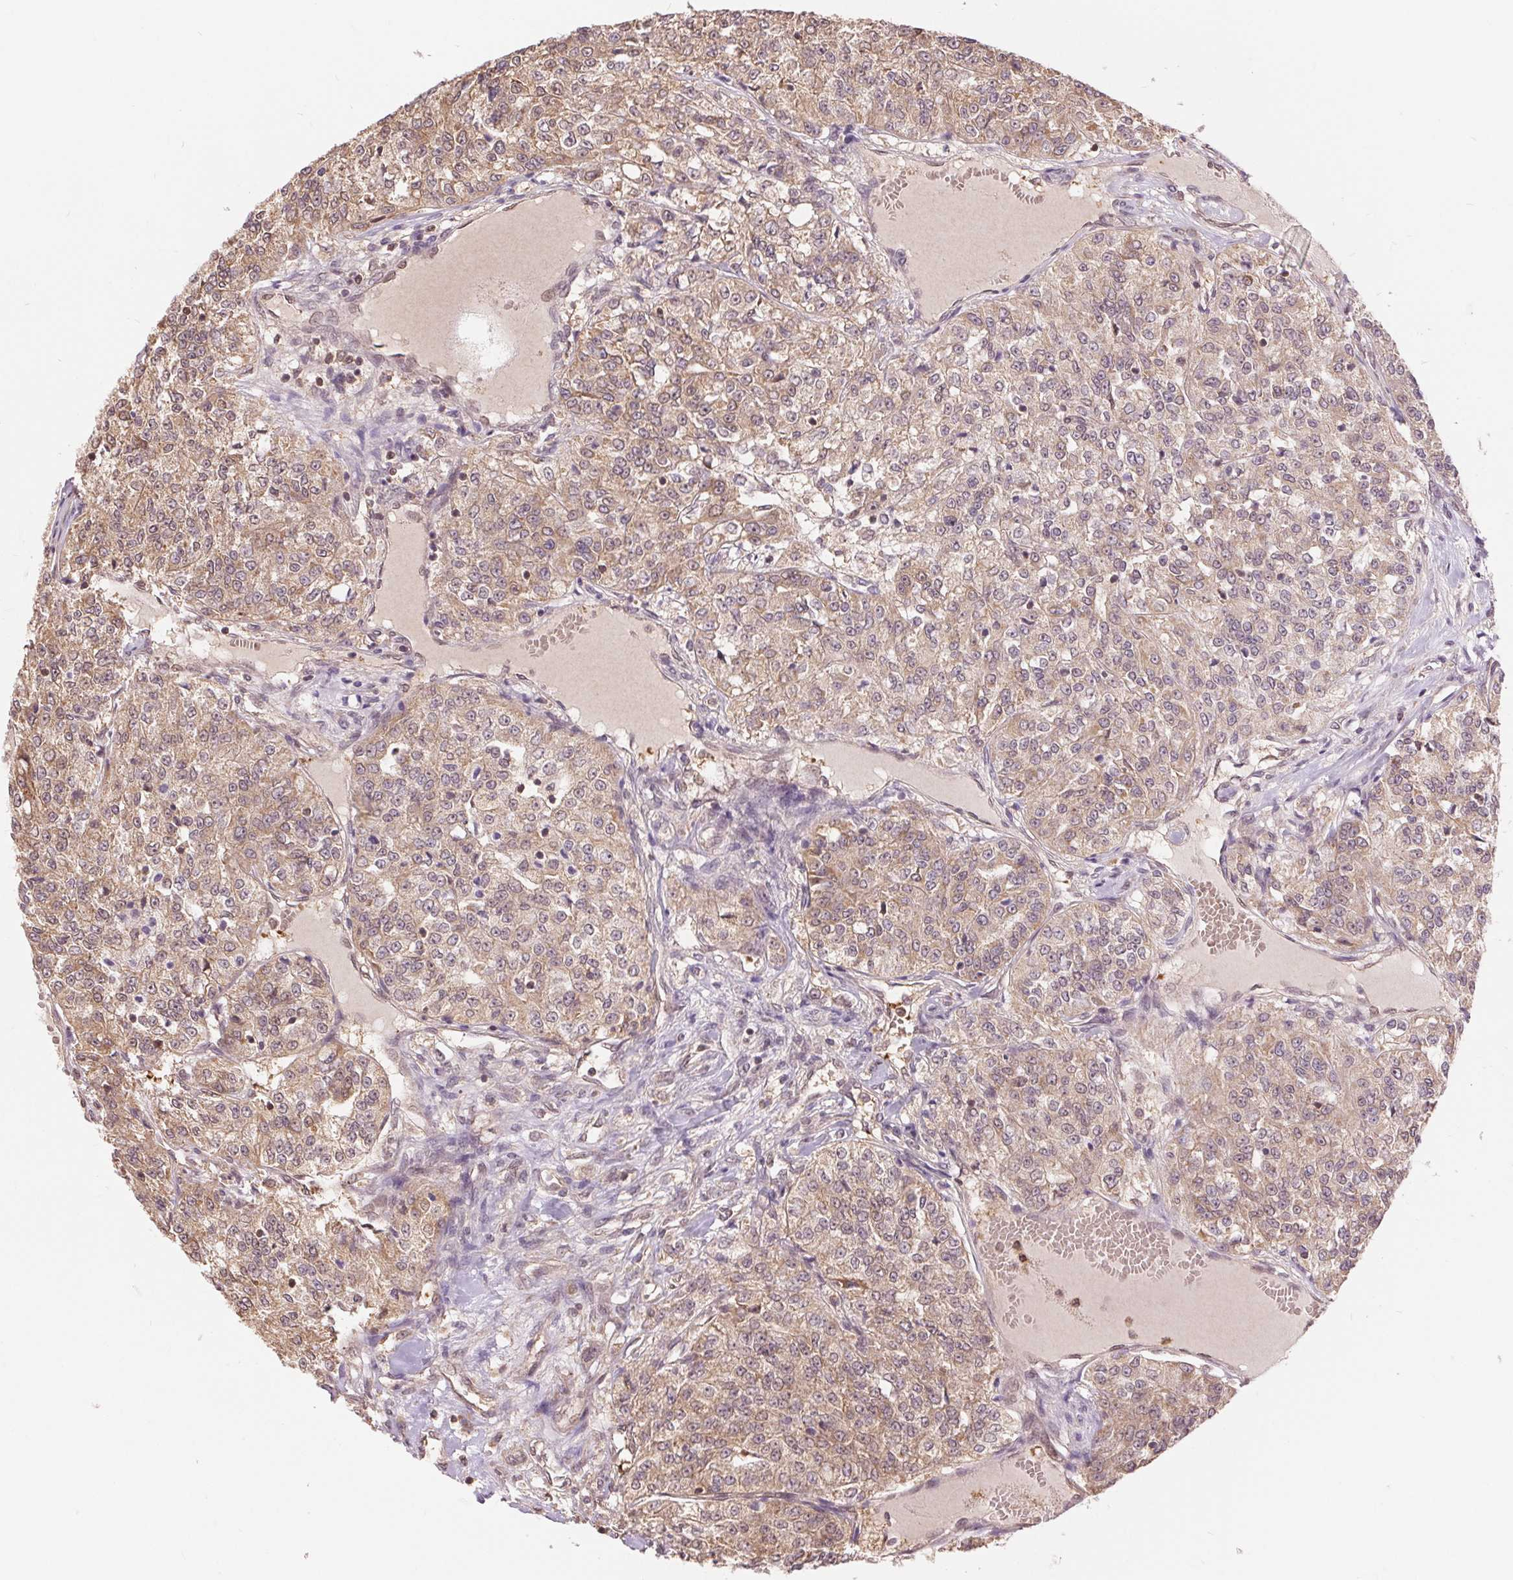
{"staining": {"intensity": "weak", "quantity": ">75%", "location": "cytoplasmic/membranous"}, "tissue": "renal cancer", "cell_type": "Tumor cells", "image_type": "cancer", "snomed": [{"axis": "morphology", "description": "Adenocarcinoma, NOS"}, {"axis": "topography", "description": "Kidney"}], "caption": "Protein expression analysis of human renal cancer reveals weak cytoplasmic/membranous staining in about >75% of tumor cells.", "gene": "TMEM273", "patient": {"sex": "female", "age": 63}}